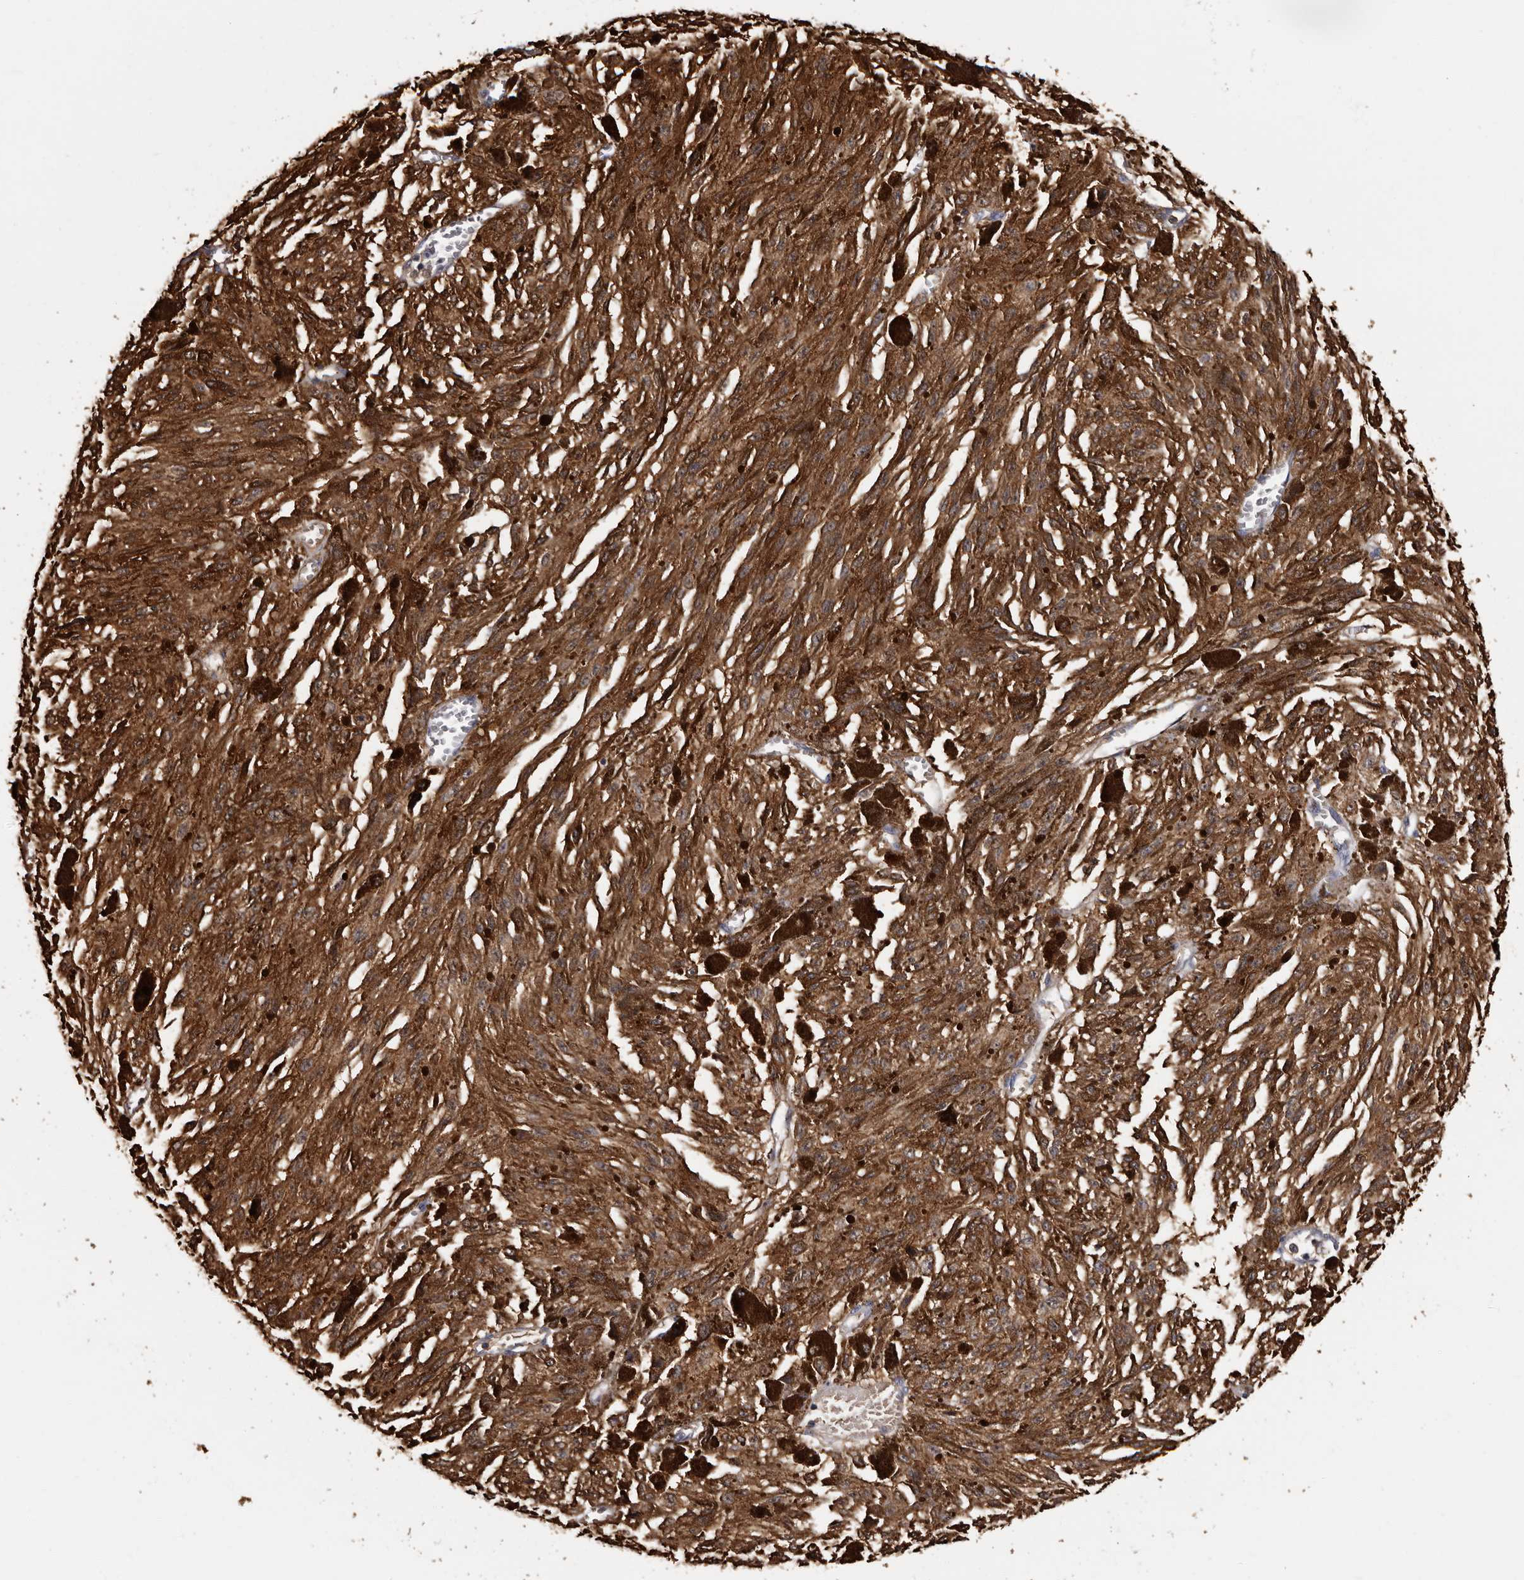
{"staining": {"intensity": "strong", "quantity": ">75%", "location": "cytoplasmic/membranous"}, "tissue": "melanoma", "cell_type": "Tumor cells", "image_type": "cancer", "snomed": [{"axis": "morphology", "description": "Malignant melanoma, NOS"}, {"axis": "topography", "description": "Other"}], "caption": "There is high levels of strong cytoplasmic/membranous positivity in tumor cells of melanoma, as demonstrated by immunohistochemical staining (brown color).", "gene": "DNPH1", "patient": {"sex": "male", "age": 79}}